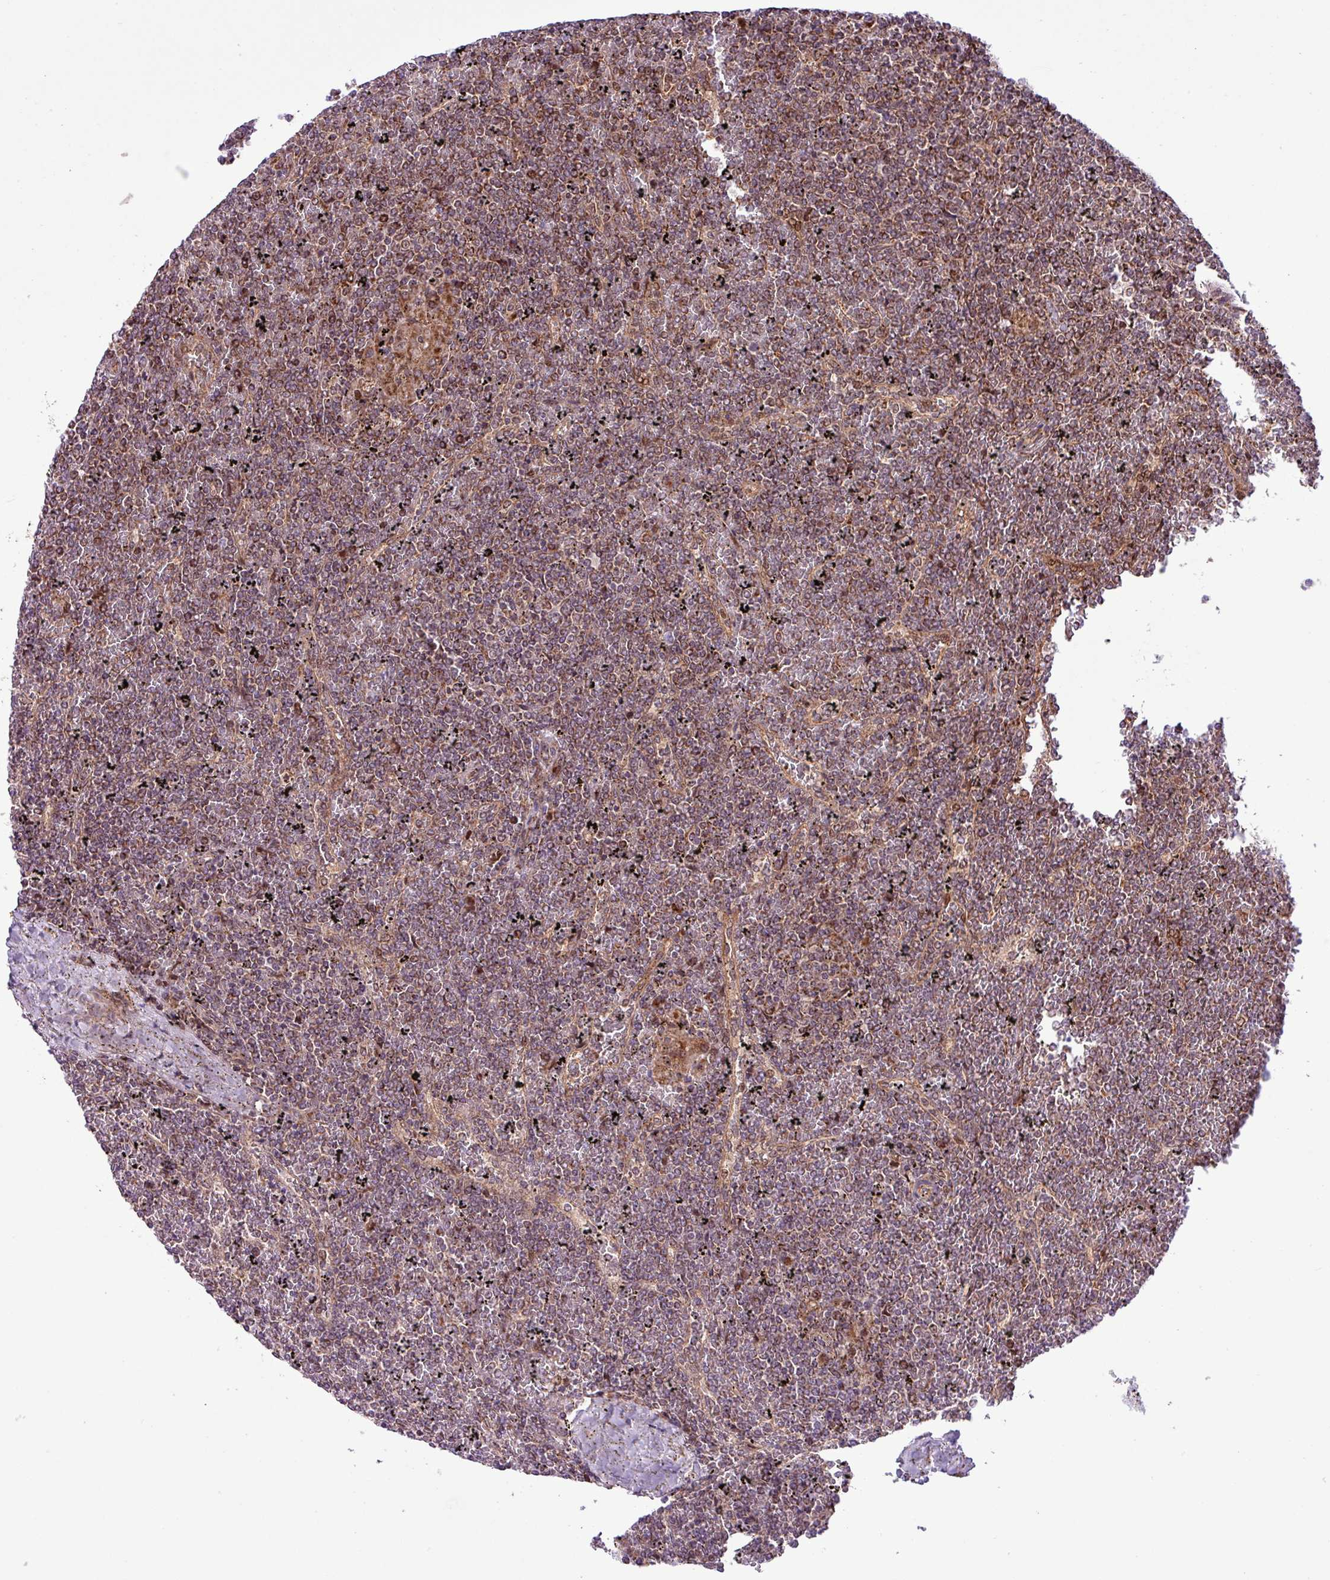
{"staining": {"intensity": "moderate", "quantity": ">75%", "location": "cytoplasmic/membranous"}, "tissue": "lymphoma", "cell_type": "Tumor cells", "image_type": "cancer", "snomed": [{"axis": "morphology", "description": "Malignant lymphoma, non-Hodgkin's type, Low grade"}, {"axis": "topography", "description": "Spleen"}], "caption": "DAB immunohistochemical staining of human low-grade malignant lymphoma, non-Hodgkin's type reveals moderate cytoplasmic/membranous protein positivity in about >75% of tumor cells.", "gene": "B3GNT9", "patient": {"sex": "female", "age": 19}}